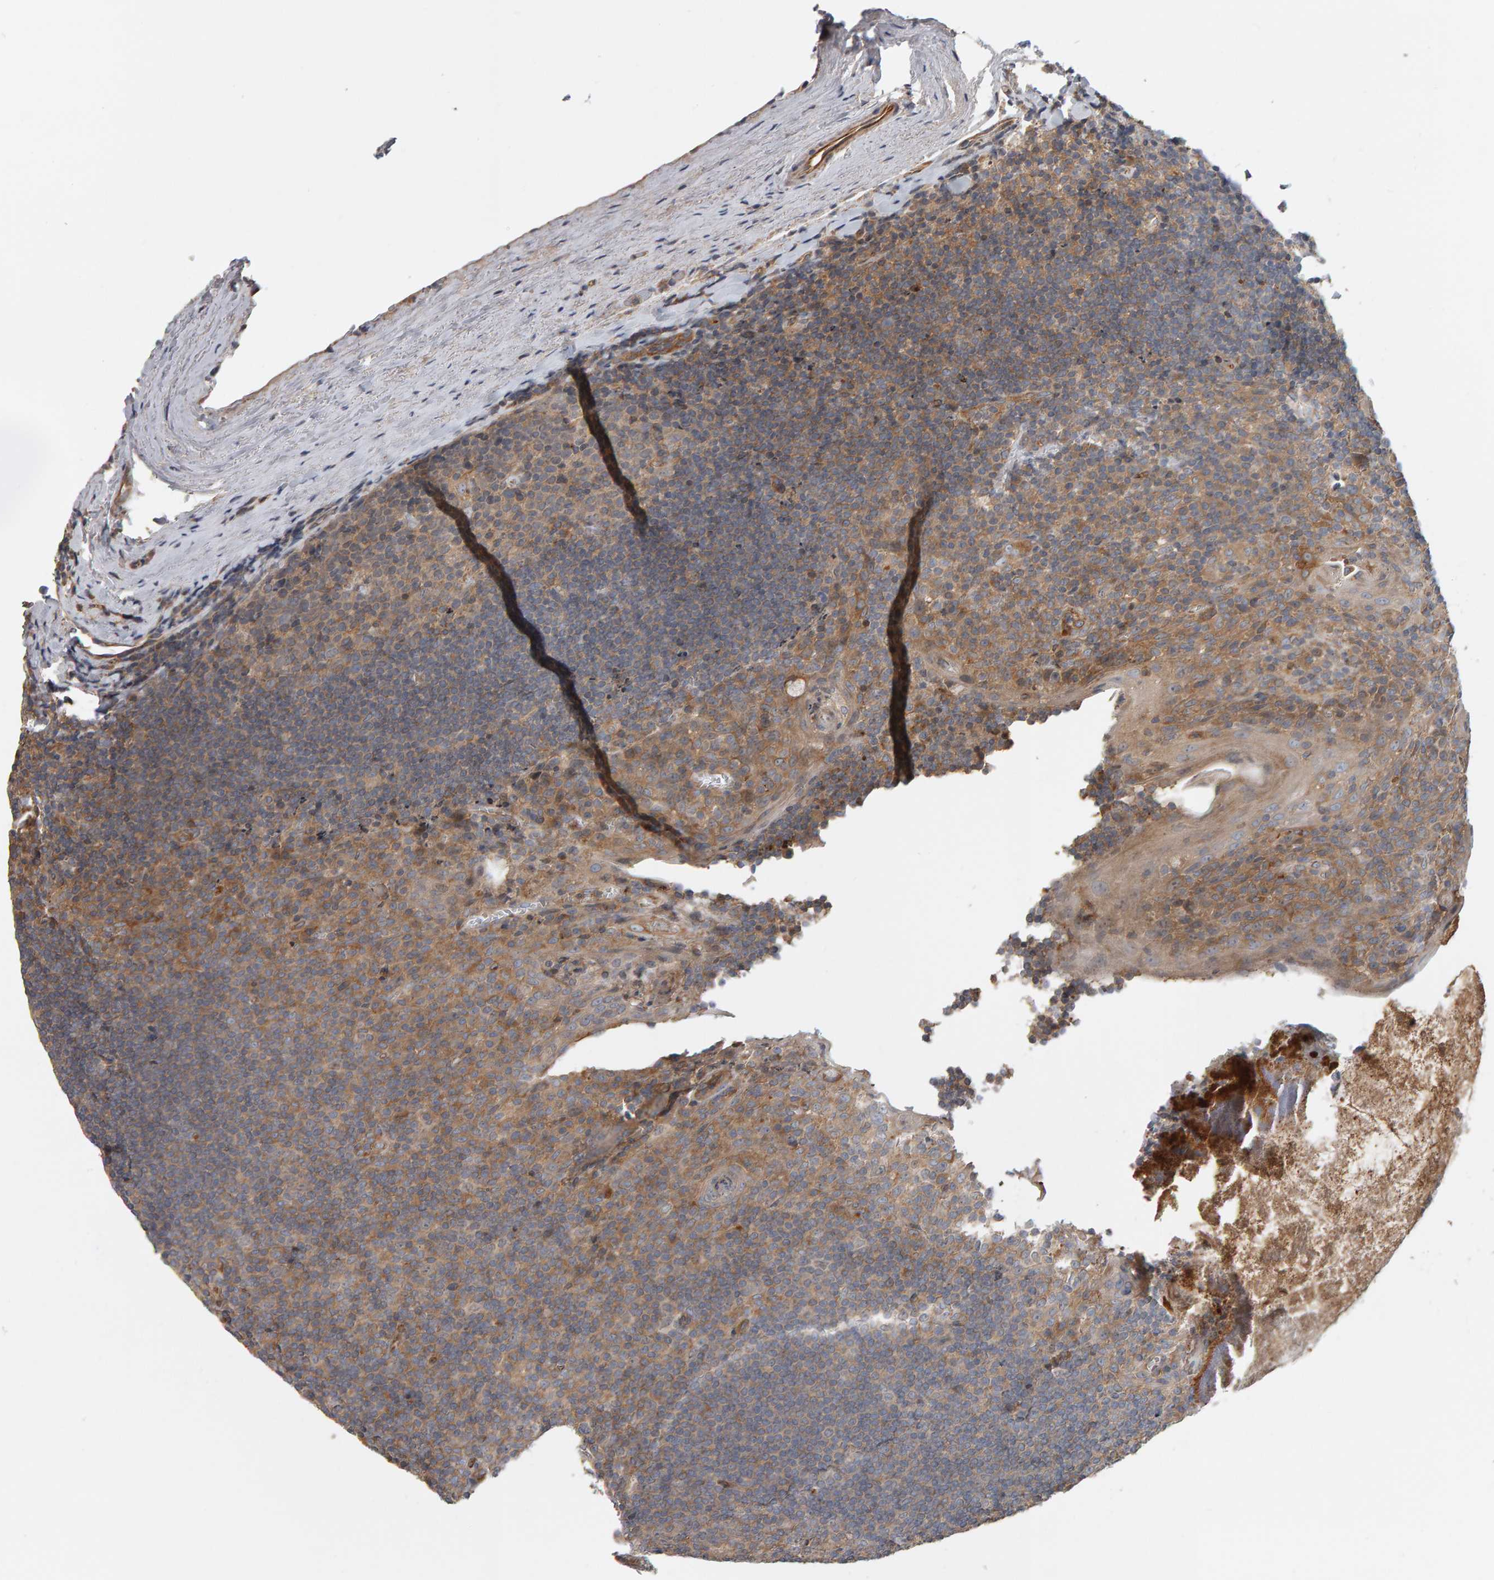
{"staining": {"intensity": "weak", "quantity": "25%-75%", "location": "cytoplasmic/membranous"}, "tissue": "tonsil", "cell_type": "Germinal center cells", "image_type": "normal", "snomed": [{"axis": "morphology", "description": "Normal tissue, NOS"}, {"axis": "topography", "description": "Tonsil"}], "caption": "Protein analysis of normal tonsil displays weak cytoplasmic/membranous expression in about 25%-75% of germinal center cells. Nuclei are stained in blue.", "gene": "C9orf72", "patient": {"sex": "male", "age": 37}}